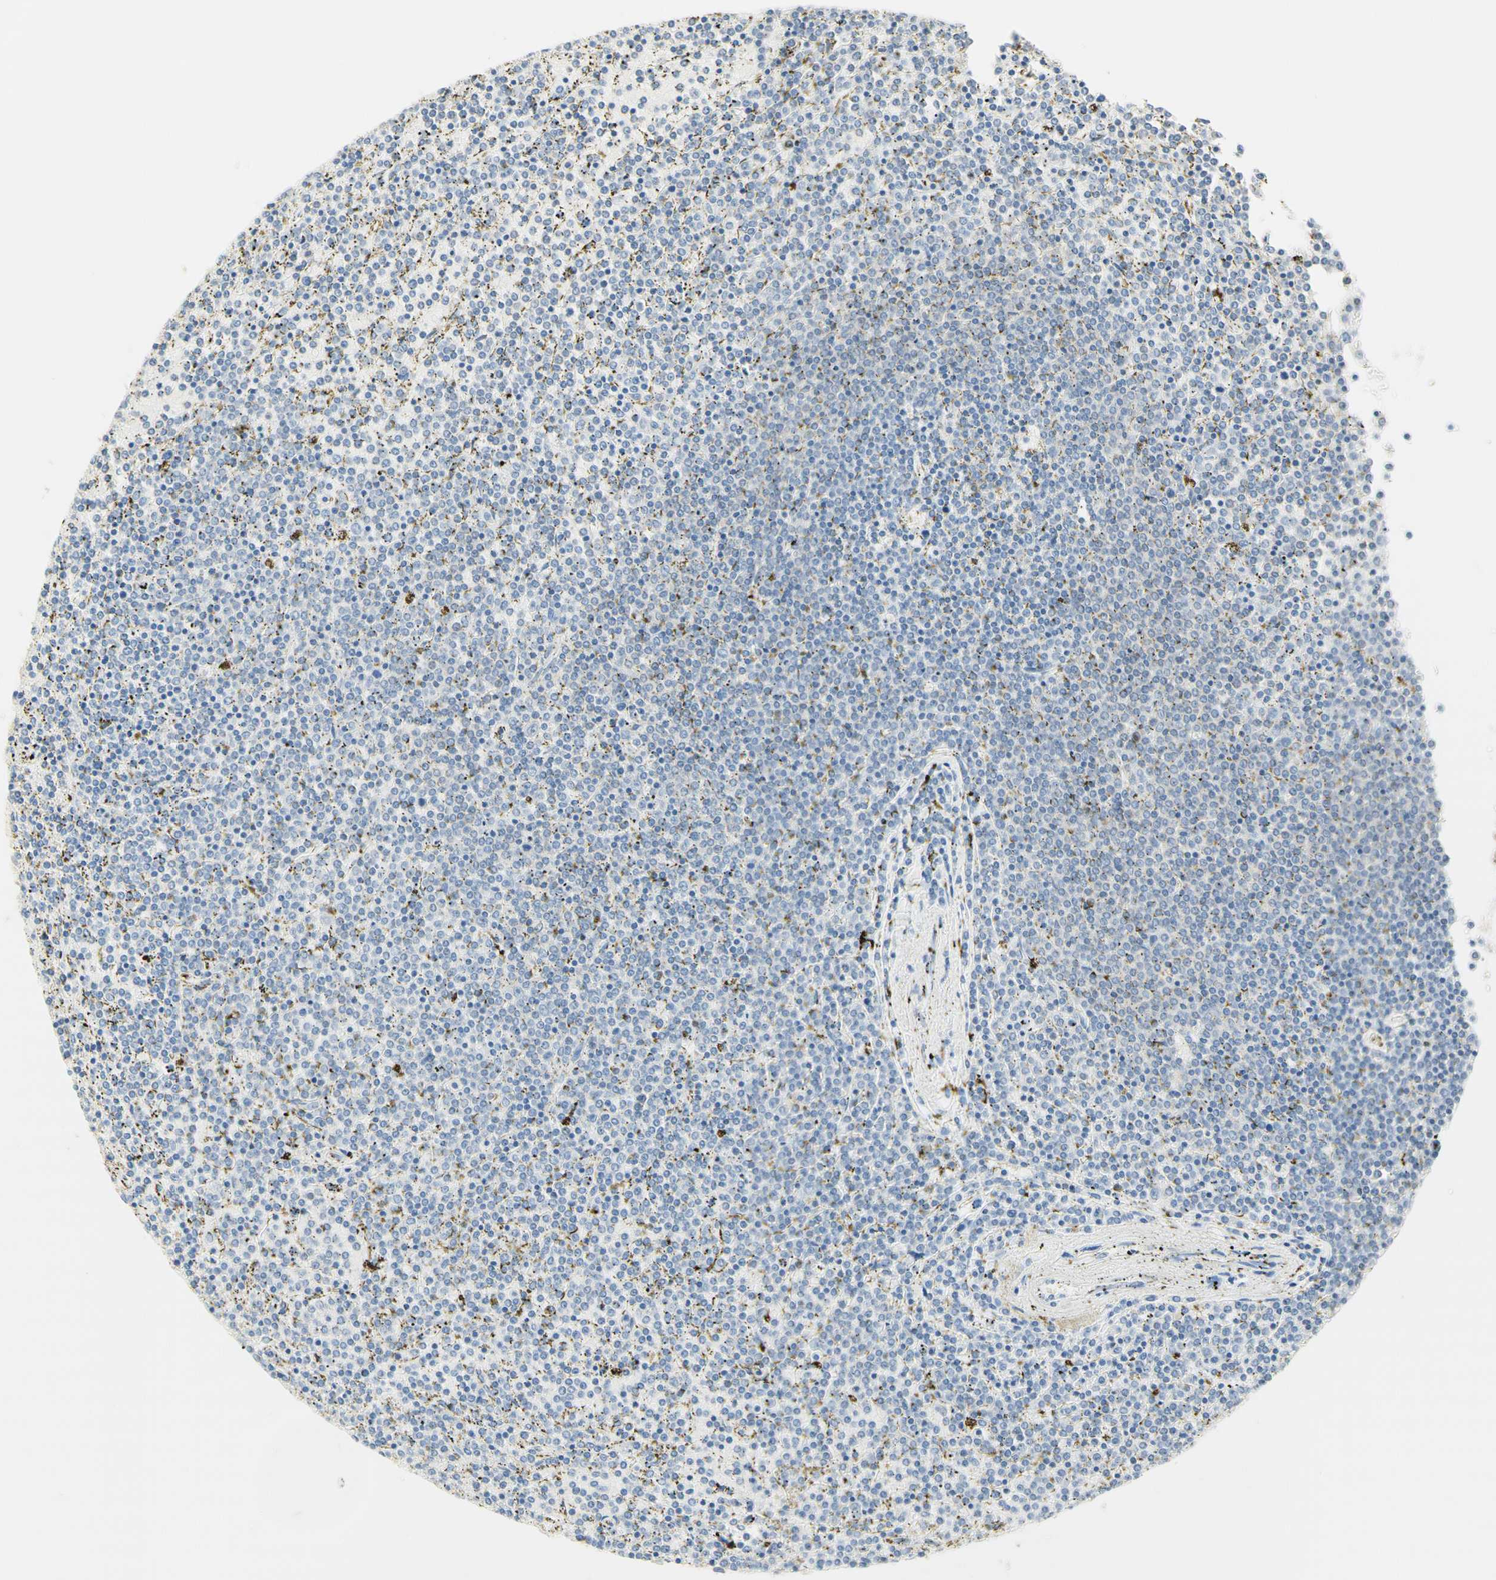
{"staining": {"intensity": "negative", "quantity": "none", "location": "none"}, "tissue": "lymphoma", "cell_type": "Tumor cells", "image_type": "cancer", "snomed": [{"axis": "morphology", "description": "Malignant lymphoma, non-Hodgkin's type, Low grade"}, {"axis": "topography", "description": "Spleen"}], "caption": "Photomicrograph shows no significant protein staining in tumor cells of malignant lymphoma, non-Hodgkin's type (low-grade). (Brightfield microscopy of DAB (3,3'-diaminobenzidine) immunohistochemistry (IHC) at high magnification).", "gene": "NECTIN4", "patient": {"sex": "female", "age": 77}}